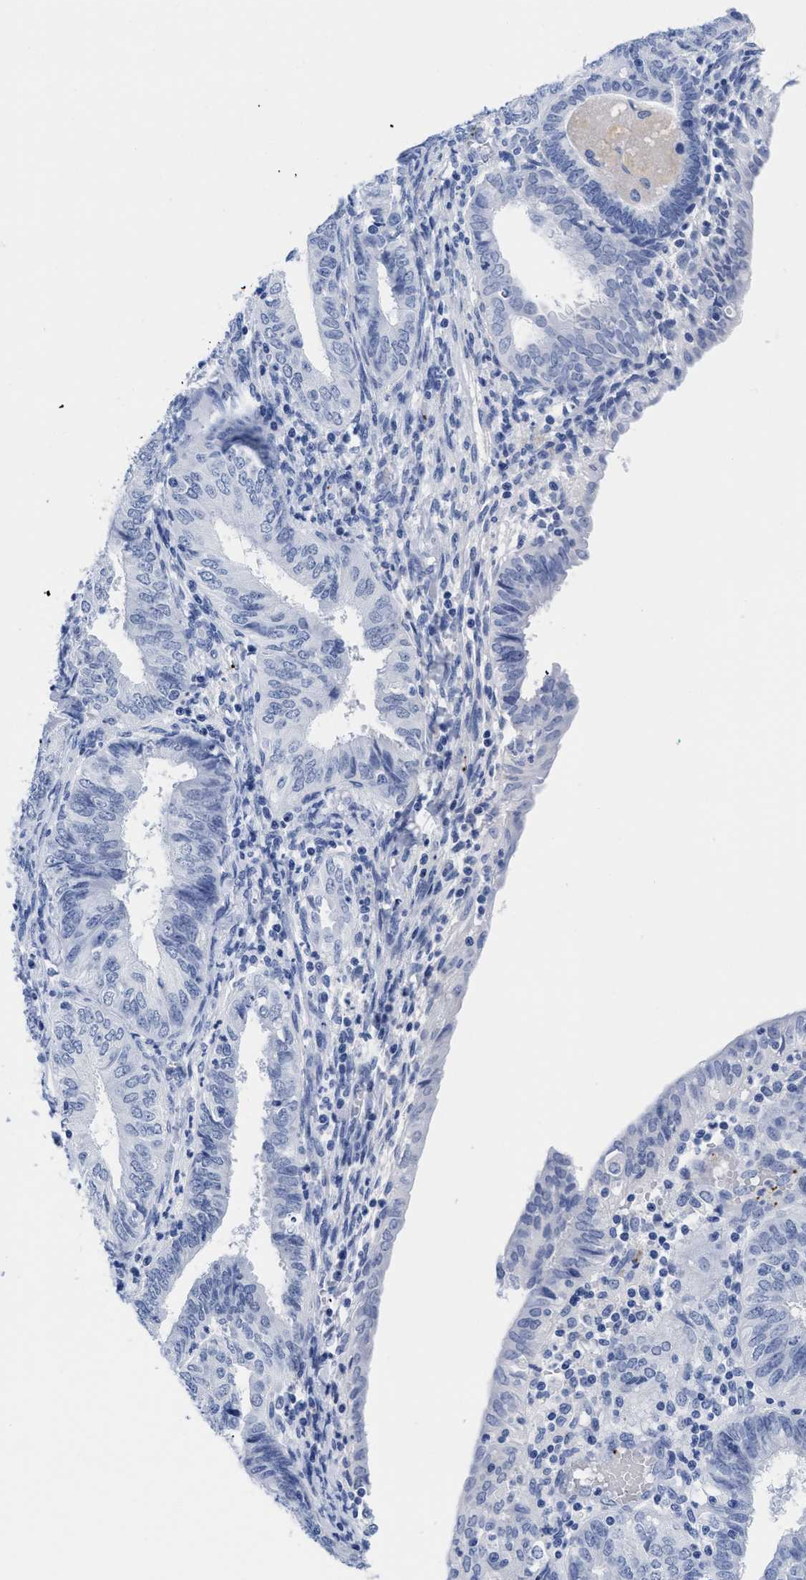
{"staining": {"intensity": "negative", "quantity": "none", "location": "none"}, "tissue": "endometrial cancer", "cell_type": "Tumor cells", "image_type": "cancer", "snomed": [{"axis": "morphology", "description": "Adenocarcinoma, NOS"}, {"axis": "topography", "description": "Endometrium"}], "caption": "Endometrial cancer (adenocarcinoma) stained for a protein using immunohistochemistry shows no staining tumor cells.", "gene": "TREML1", "patient": {"sex": "female", "age": 58}}